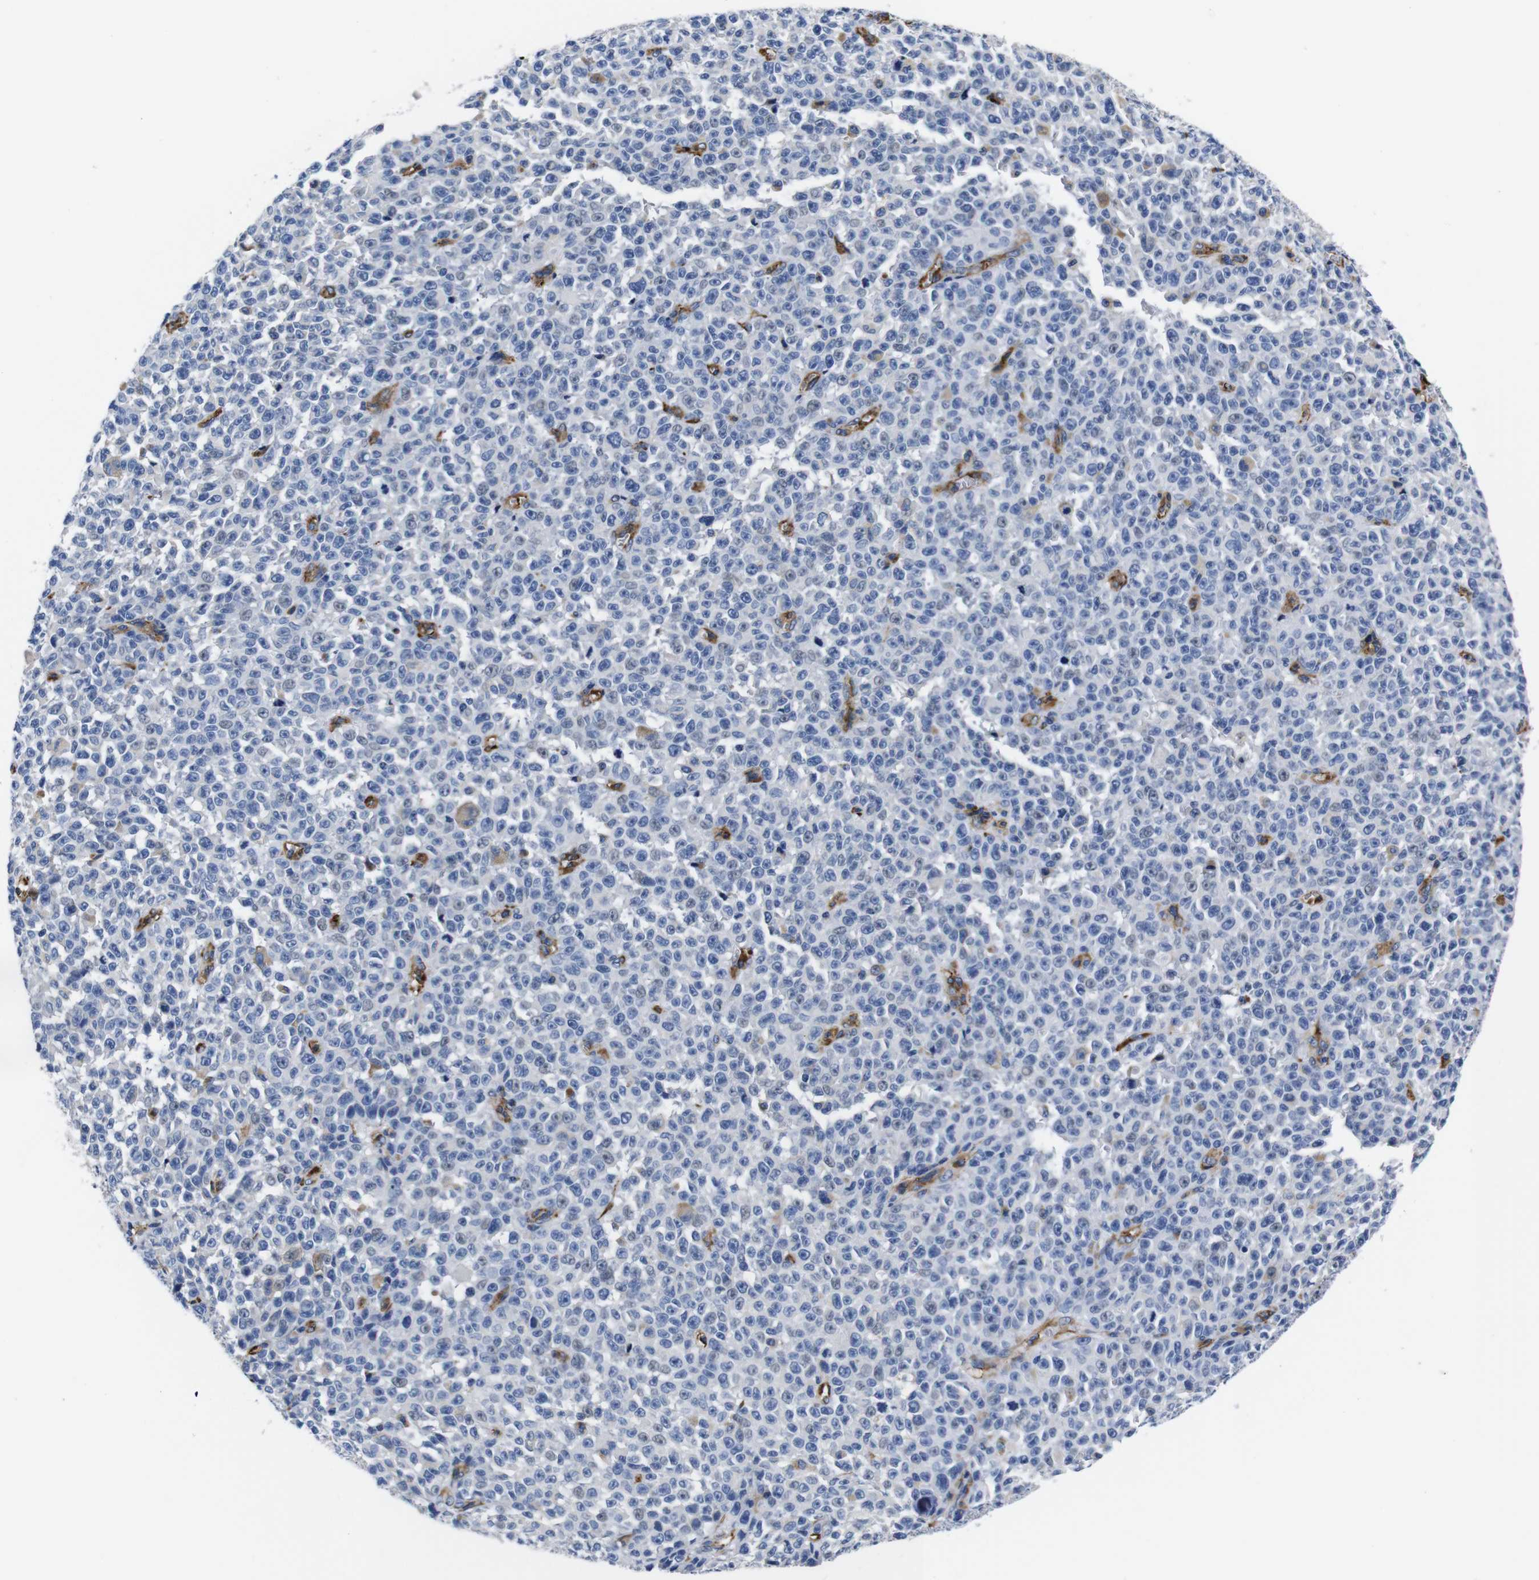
{"staining": {"intensity": "negative", "quantity": "none", "location": "none"}, "tissue": "melanoma", "cell_type": "Tumor cells", "image_type": "cancer", "snomed": [{"axis": "morphology", "description": "Malignant melanoma, NOS"}, {"axis": "topography", "description": "Skin"}], "caption": "Tumor cells are negative for protein expression in human melanoma.", "gene": "LRIG1", "patient": {"sex": "female", "age": 82}}